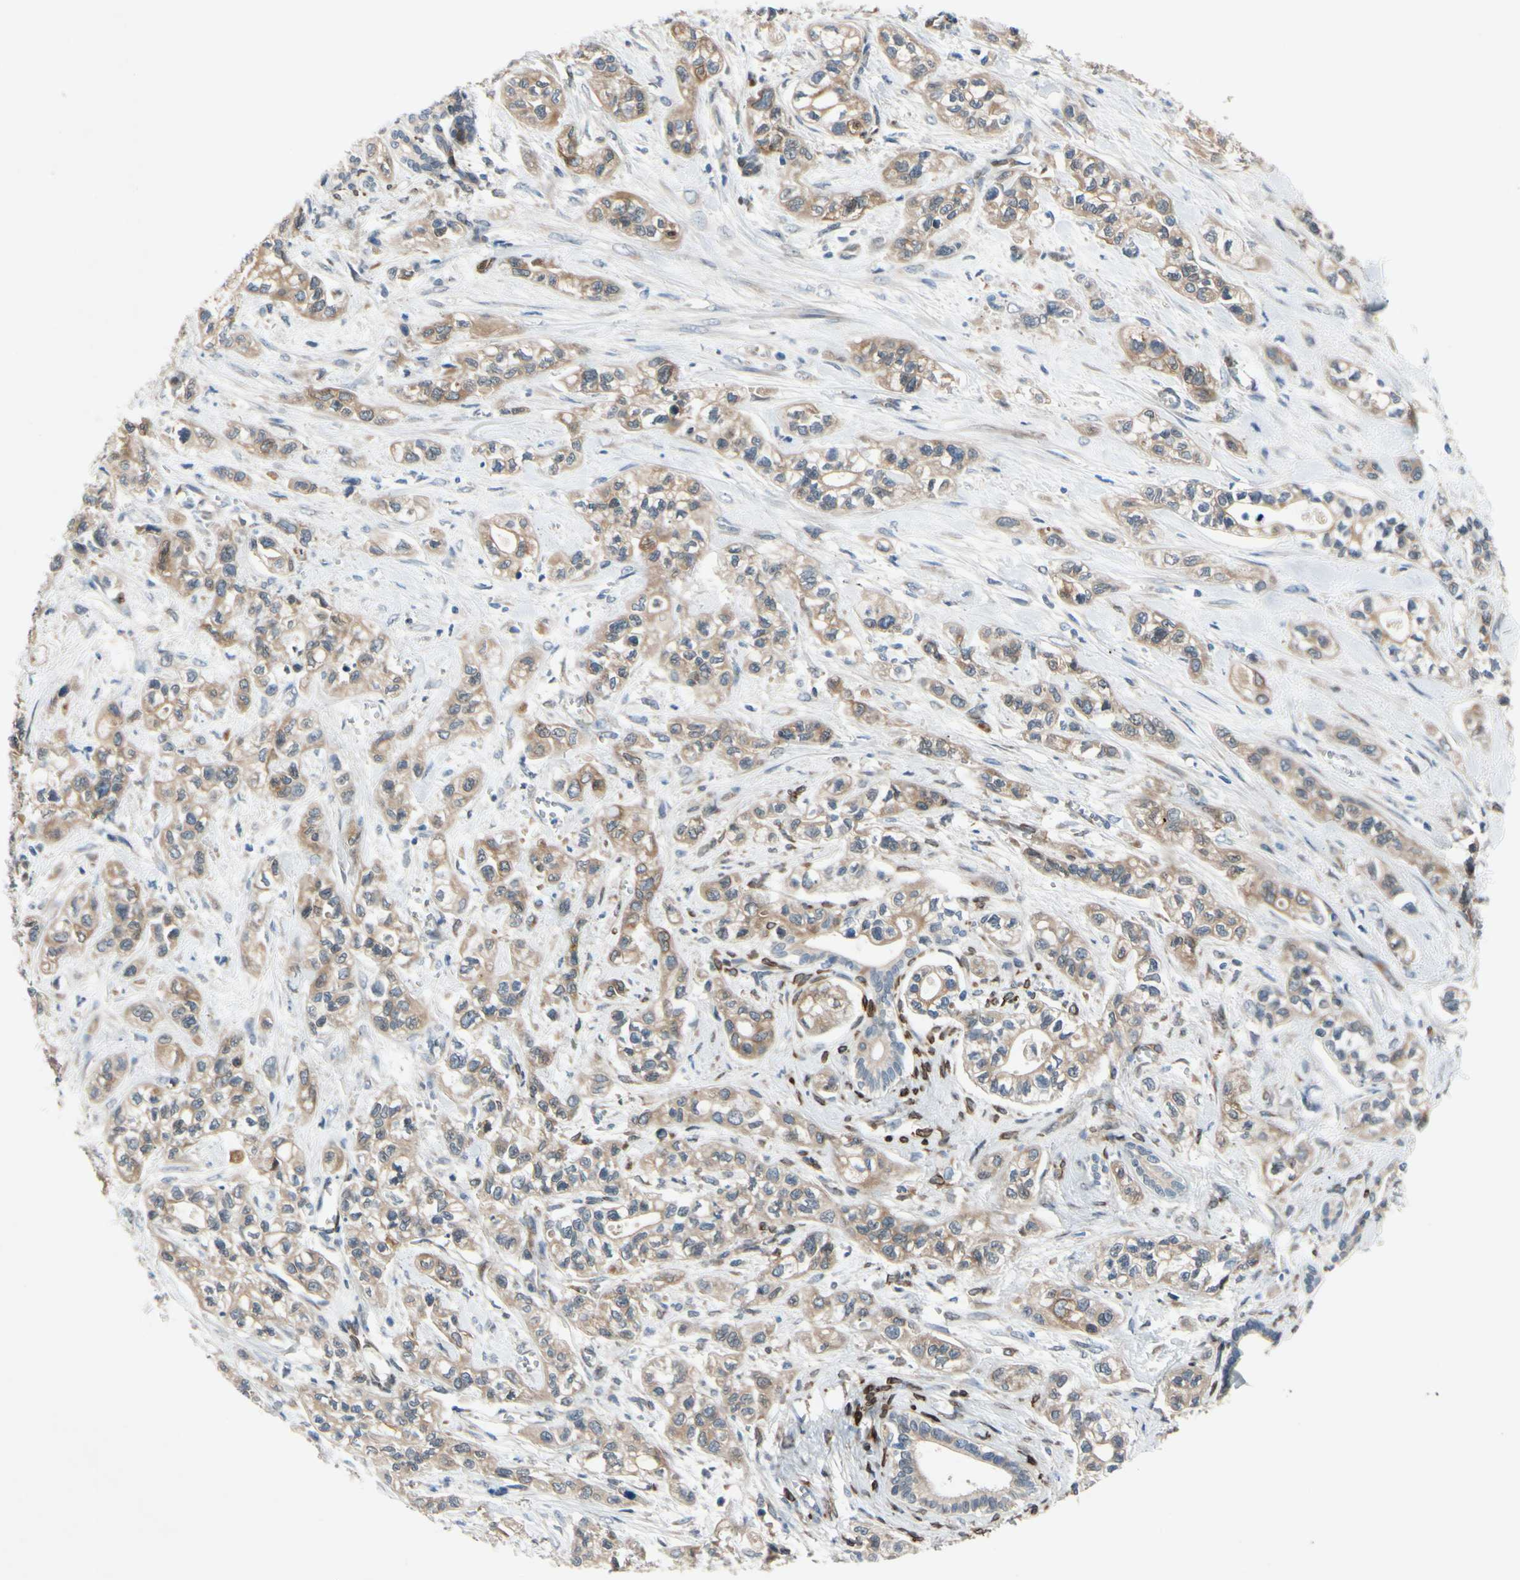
{"staining": {"intensity": "moderate", "quantity": ">75%", "location": "cytoplasmic/membranous"}, "tissue": "pancreatic cancer", "cell_type": "Tumor cells", "image_type": "cancer", "snomed": [{"axis": "morphology", "description": "Adenocarcinoma, NOS"}, {"axis": "topography", "description": "Pancreas"}], "caption": "A brown stain shows moderate cytoplasmic/membranous positivity of a protein in pancreatic adenocarcinoma tumor cells.", "gene": "PRXL2A", "patient": {"sex": "male", "age": 74}}